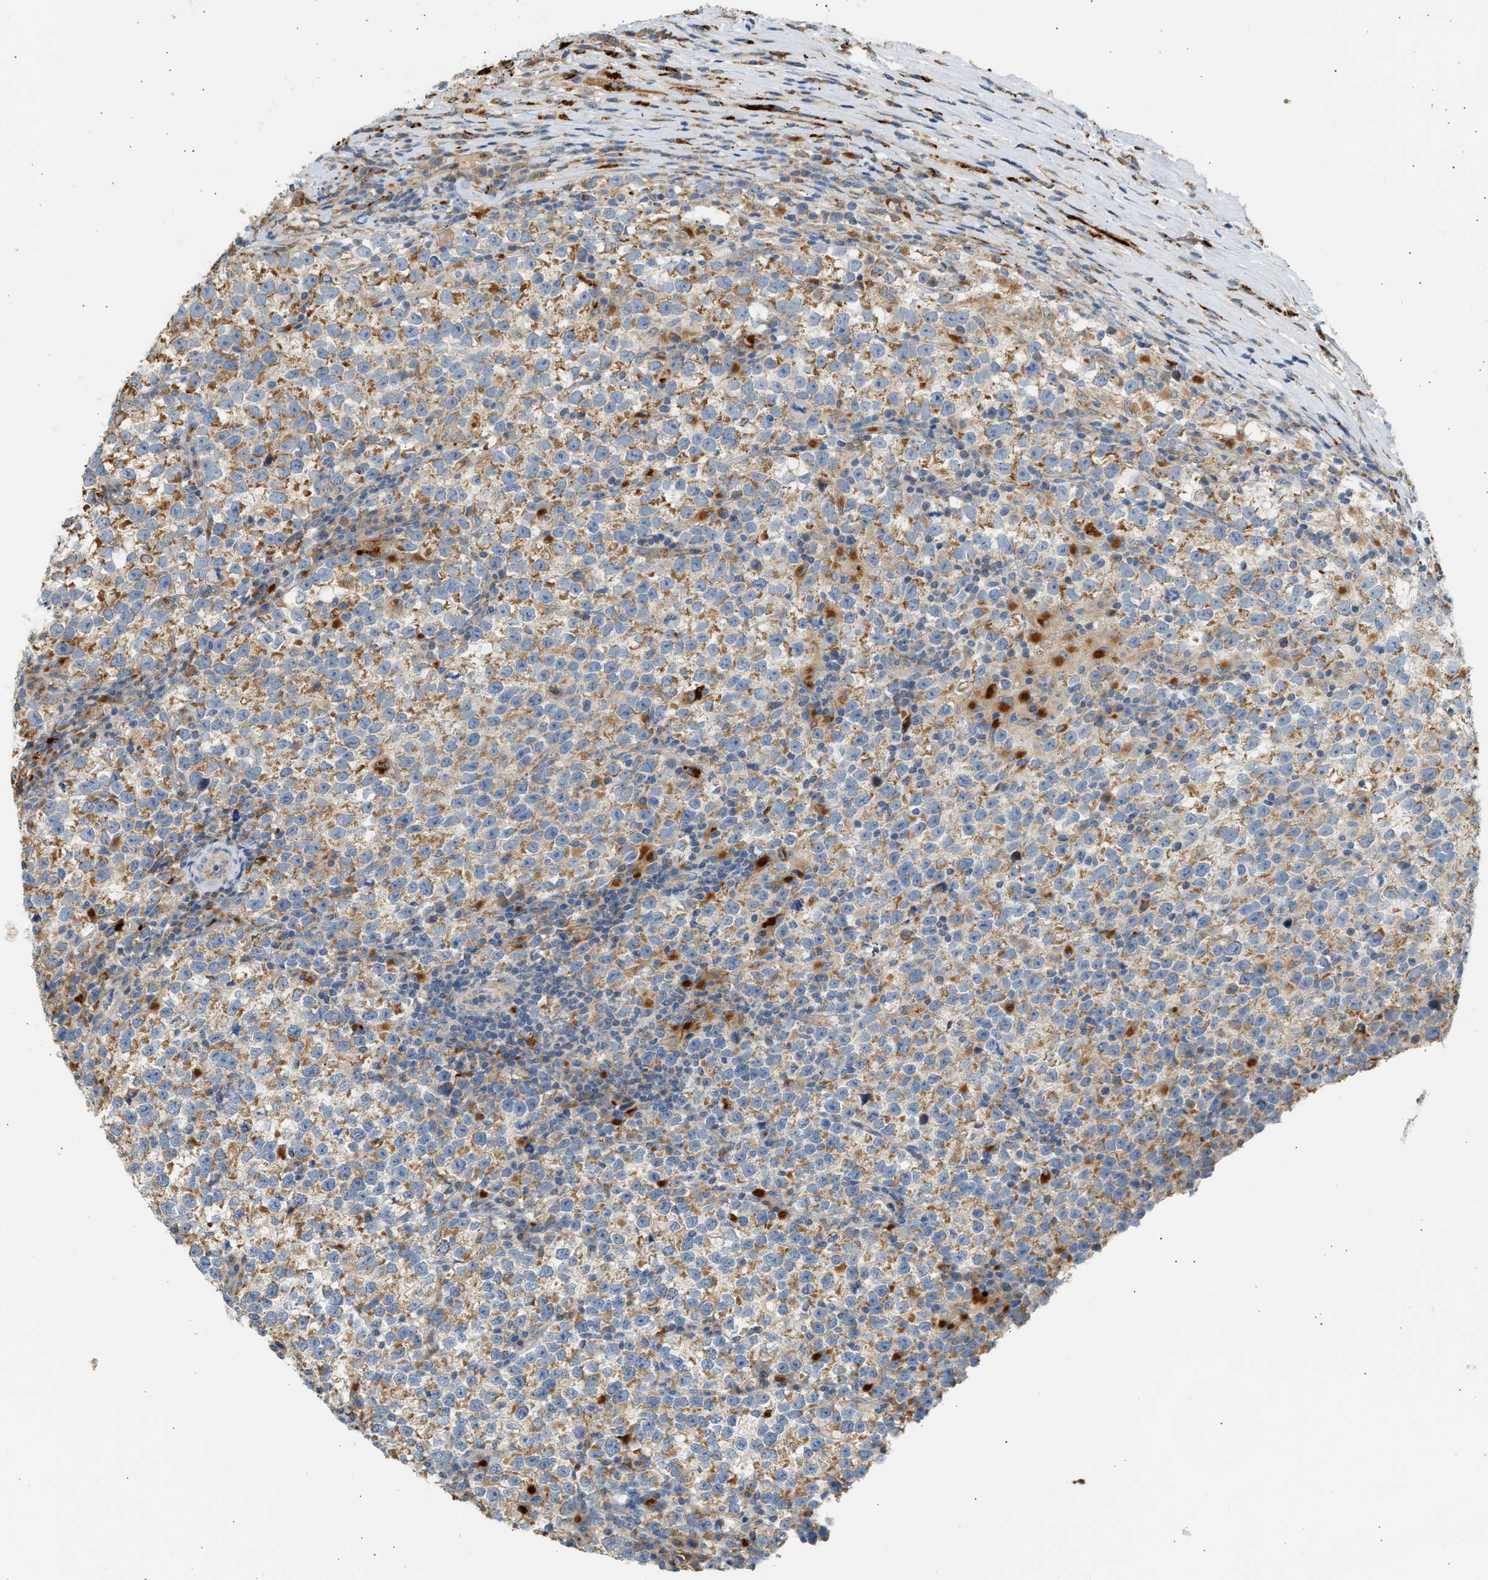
{"staining": {"intensity": "moderate", "quantity": ">75%", "location": "cytoplasmic/membranous"}, "tissue": "testis cancer", "cell_type": "Tumor cells", "image_type": "cancer", "snomed": [{"axis": "morphology", "description": "Normal tissue, NOS"}, {"axis": "morphology", "description": "Seminoma, NOS"}, {"axis": "topography", "description": "Testis"}], "caption": "IHC image of human testis cancer stained for a protein (brown), which demonstrates medium levels of moderate cytoplasmic/membranous expression in about >75% of tumor cells.", "gene": "ENTHD1", "patient": {"sex": "male", "age": 43}}